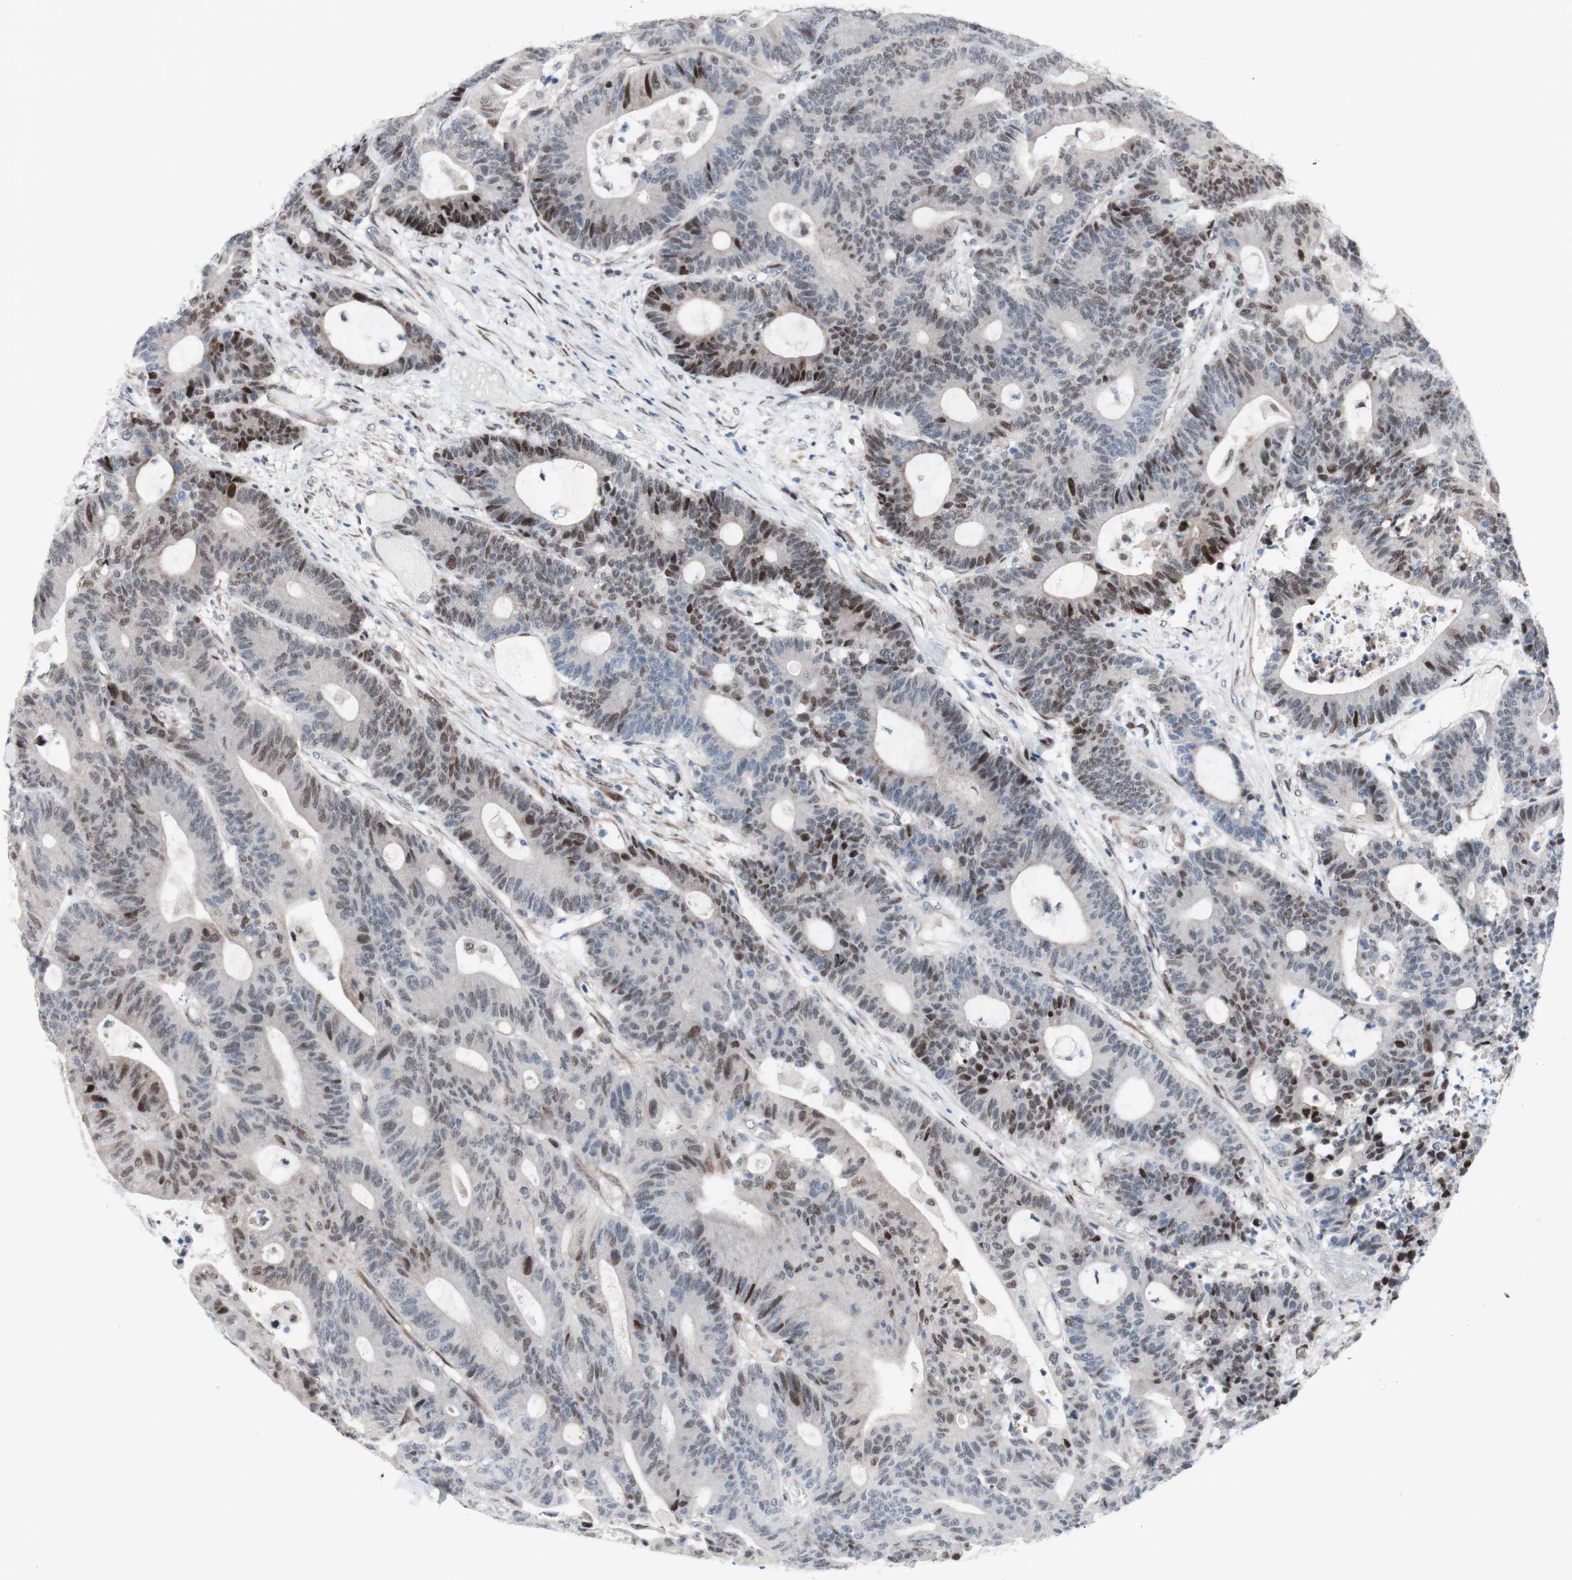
{"staining": {"intensity": "moderate", "quantity": "25%-75%", "location": "nuclear"}, "tissue": "colorectal cancer", "cell_type": "Tumor cells", "image_type": "cancer", "snomed": [{"axis": "morphology", "description": "Adenocarcinoma, NOS"}, {"axis": "topography", "description": "Colon"}], "caption": "A high-resolution photomicrograph shows immunohistochemistry staining of adenocarcinoma (colorectal), which shows moderate nuclear positivity in approximately 25%-75% of tumor cells. (Brightfield microscopy of DAB IHC at high magnification).", "gene": "PHTF2", "patient": {"sex": "female", "age": 84}}